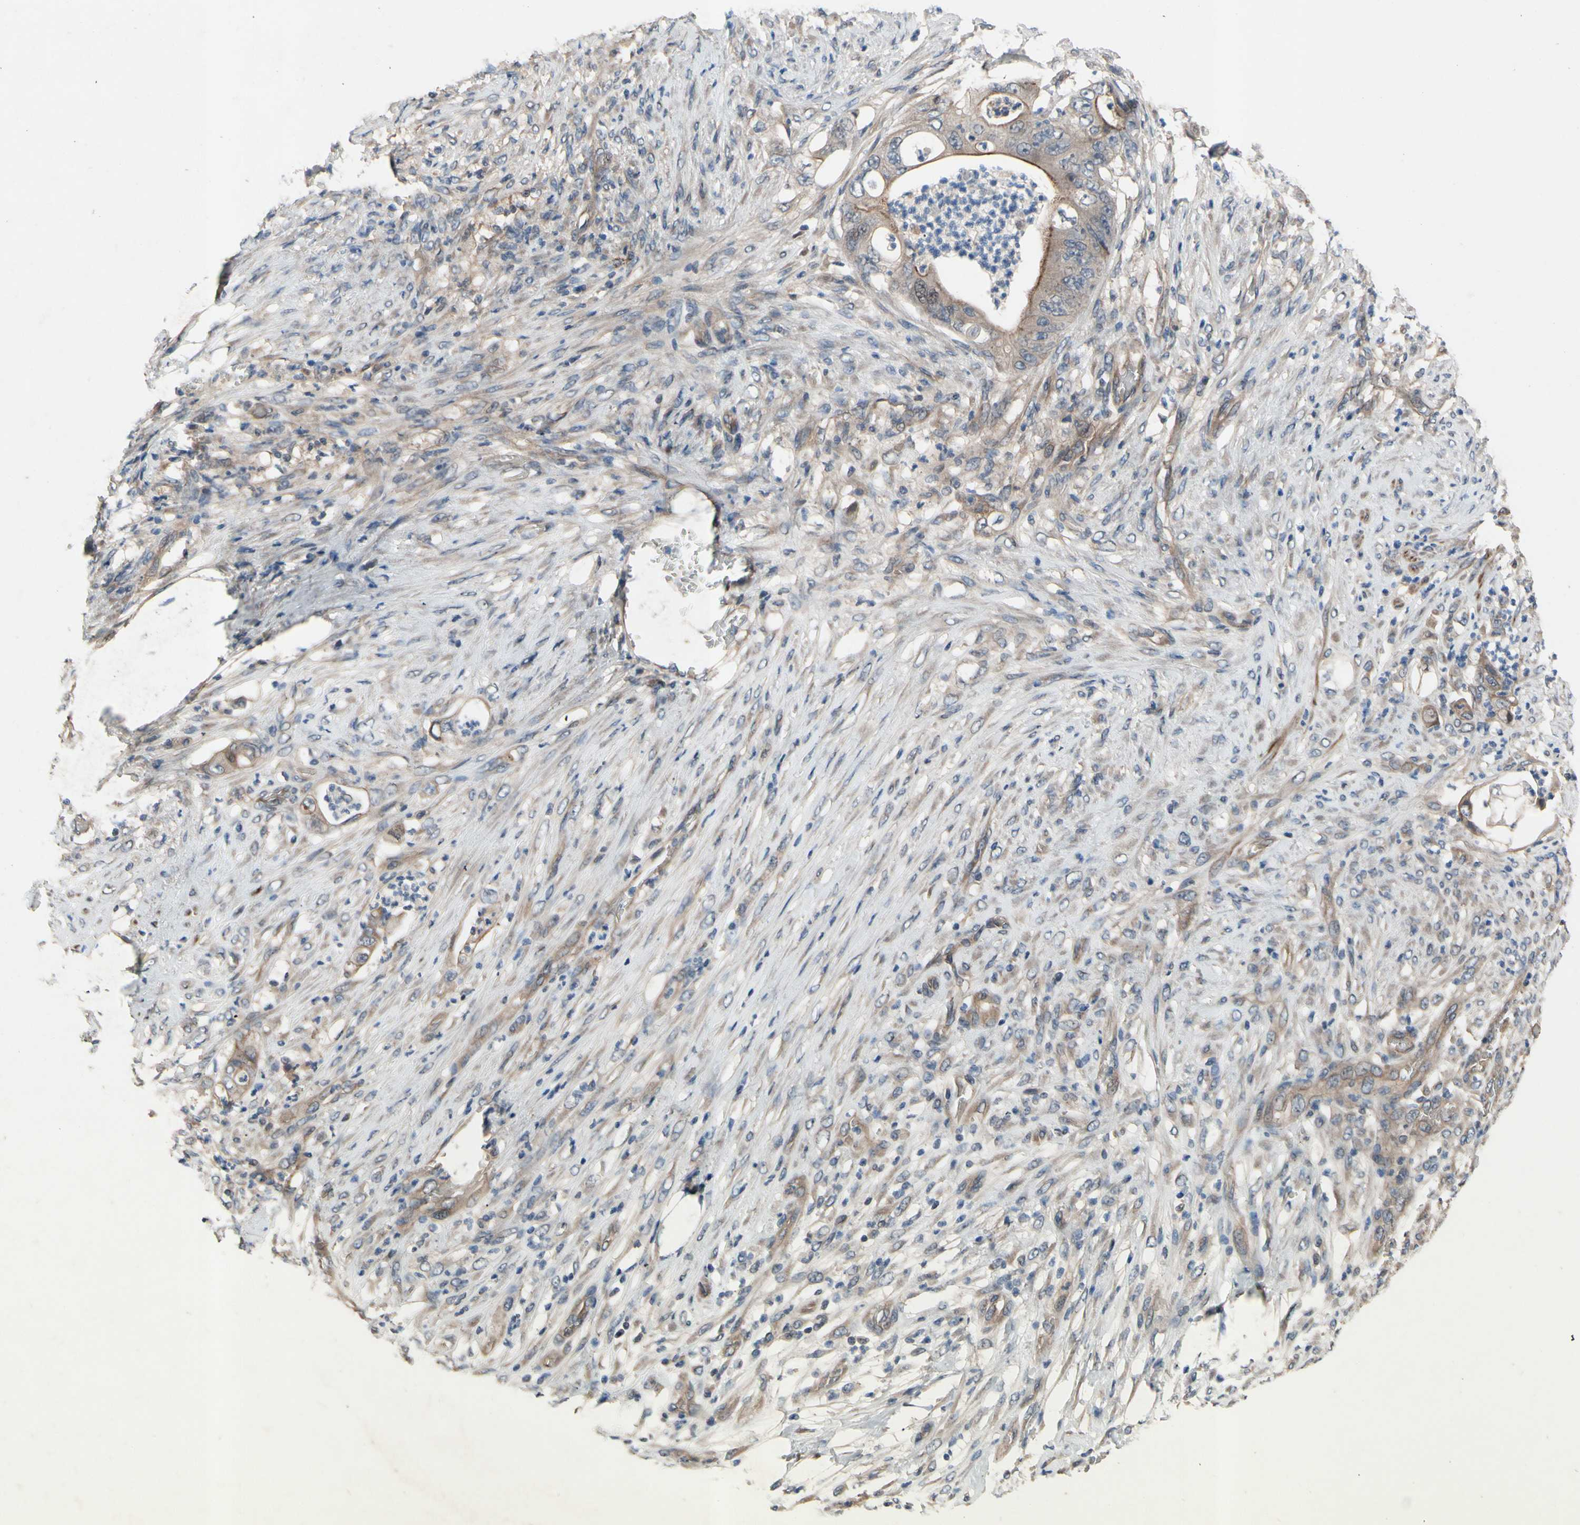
{"staining": {"intensity": "weak", "quantity": ">75%", "location": "cytoplasmic/membranous"}, "tissue": "stomach cancer", "cell_type": "Tumor cells", "image_type": "cancer", "snomed": [{"axis": "morphology", "description": "Adenocarcinoma, NOS"}, {"axis": "topography", "description": "Stomach"}], "caption": "Stomach adenocarcinoma tissue demonstrates weak cytoplasmic/membranous staining in approximately >75% of tumor cells, visualized by immunohistochemistry.", "gene": "ICAM5", "patient": {"sex": "female", "age": 73}}